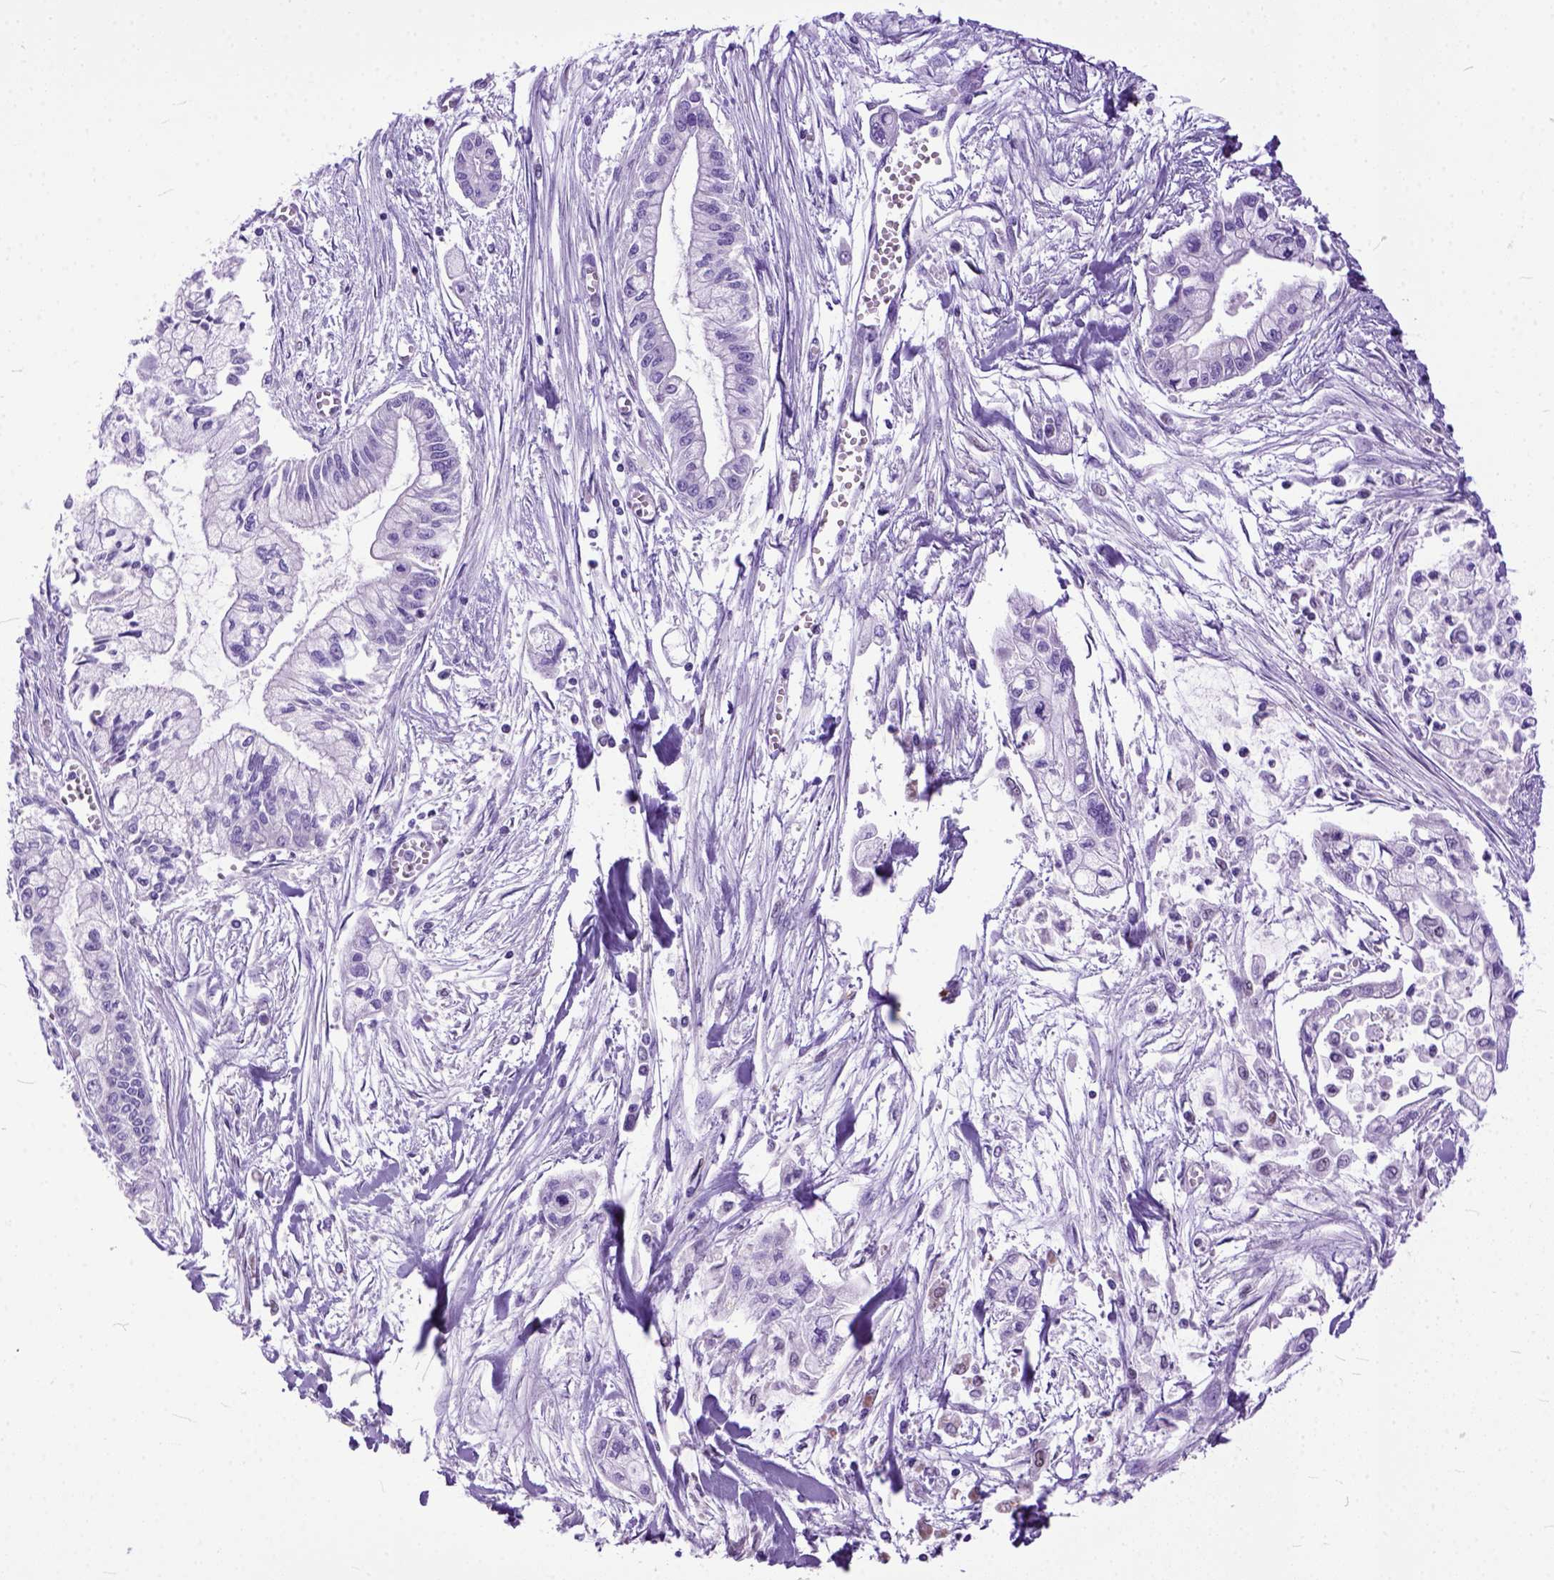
{"staining": {"intensity": "negative", "quantity": "none", "location": "none"}, "tissue": "pancreatic cancer", "cell_type": "Tumor cells", "image_type": "cancer", "snomed": [{"axis": "morphology", "description": "Adenocarcinoma, NOS"}, {"axis": "topography", "description": "Pancreas"}], "caption": "Immunohistochemistry (IHC) of pancreatic cancer (adenocarcinoma) exhibits no expression in tumor cells.", "gene": "CRB1", "patient": {"sex": "male", "age": 54}}